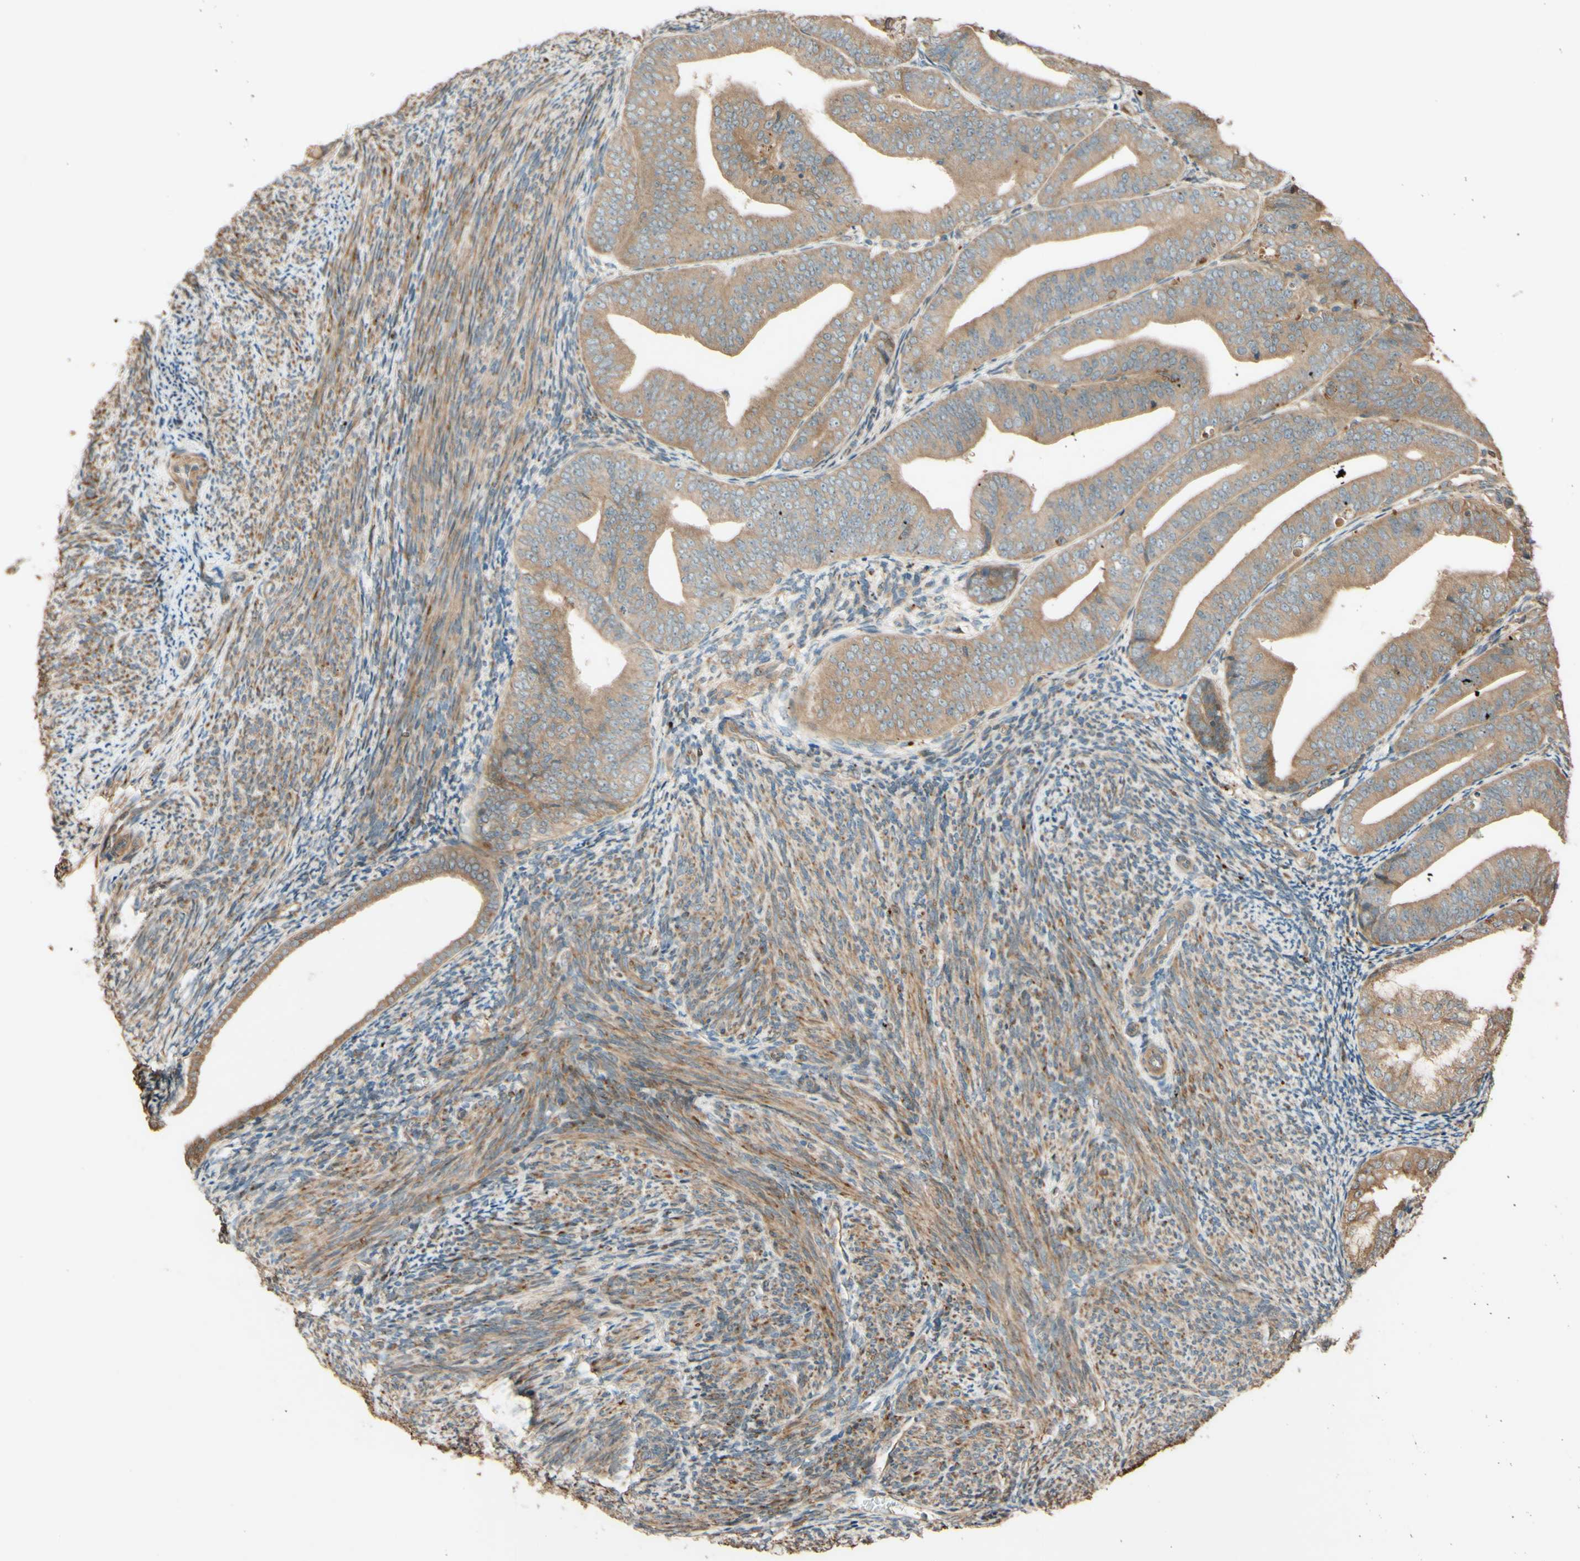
{"staining": {"intensity": "weak", "quantity": ">75%", "location": "cytoplasmic/membranous"}, "tissue": "endometrial cancer", "cell_type": "Tumor cells", "image_type": "cancer", "snomed": [{"axis": "morphology", "description": "Adenocarcinoma, NOS"}, {"axis": "topography", "description": "Endometrium"}], "caption": "Endometrial cancer (adenocarcinoma) stained with immunohistochemistry exhibits weak cytoplasmic/membranous expression in approximately >75% of tumor cells.", "gene": "RNF19A", "patient": {"sex": "female", "age": 63}}